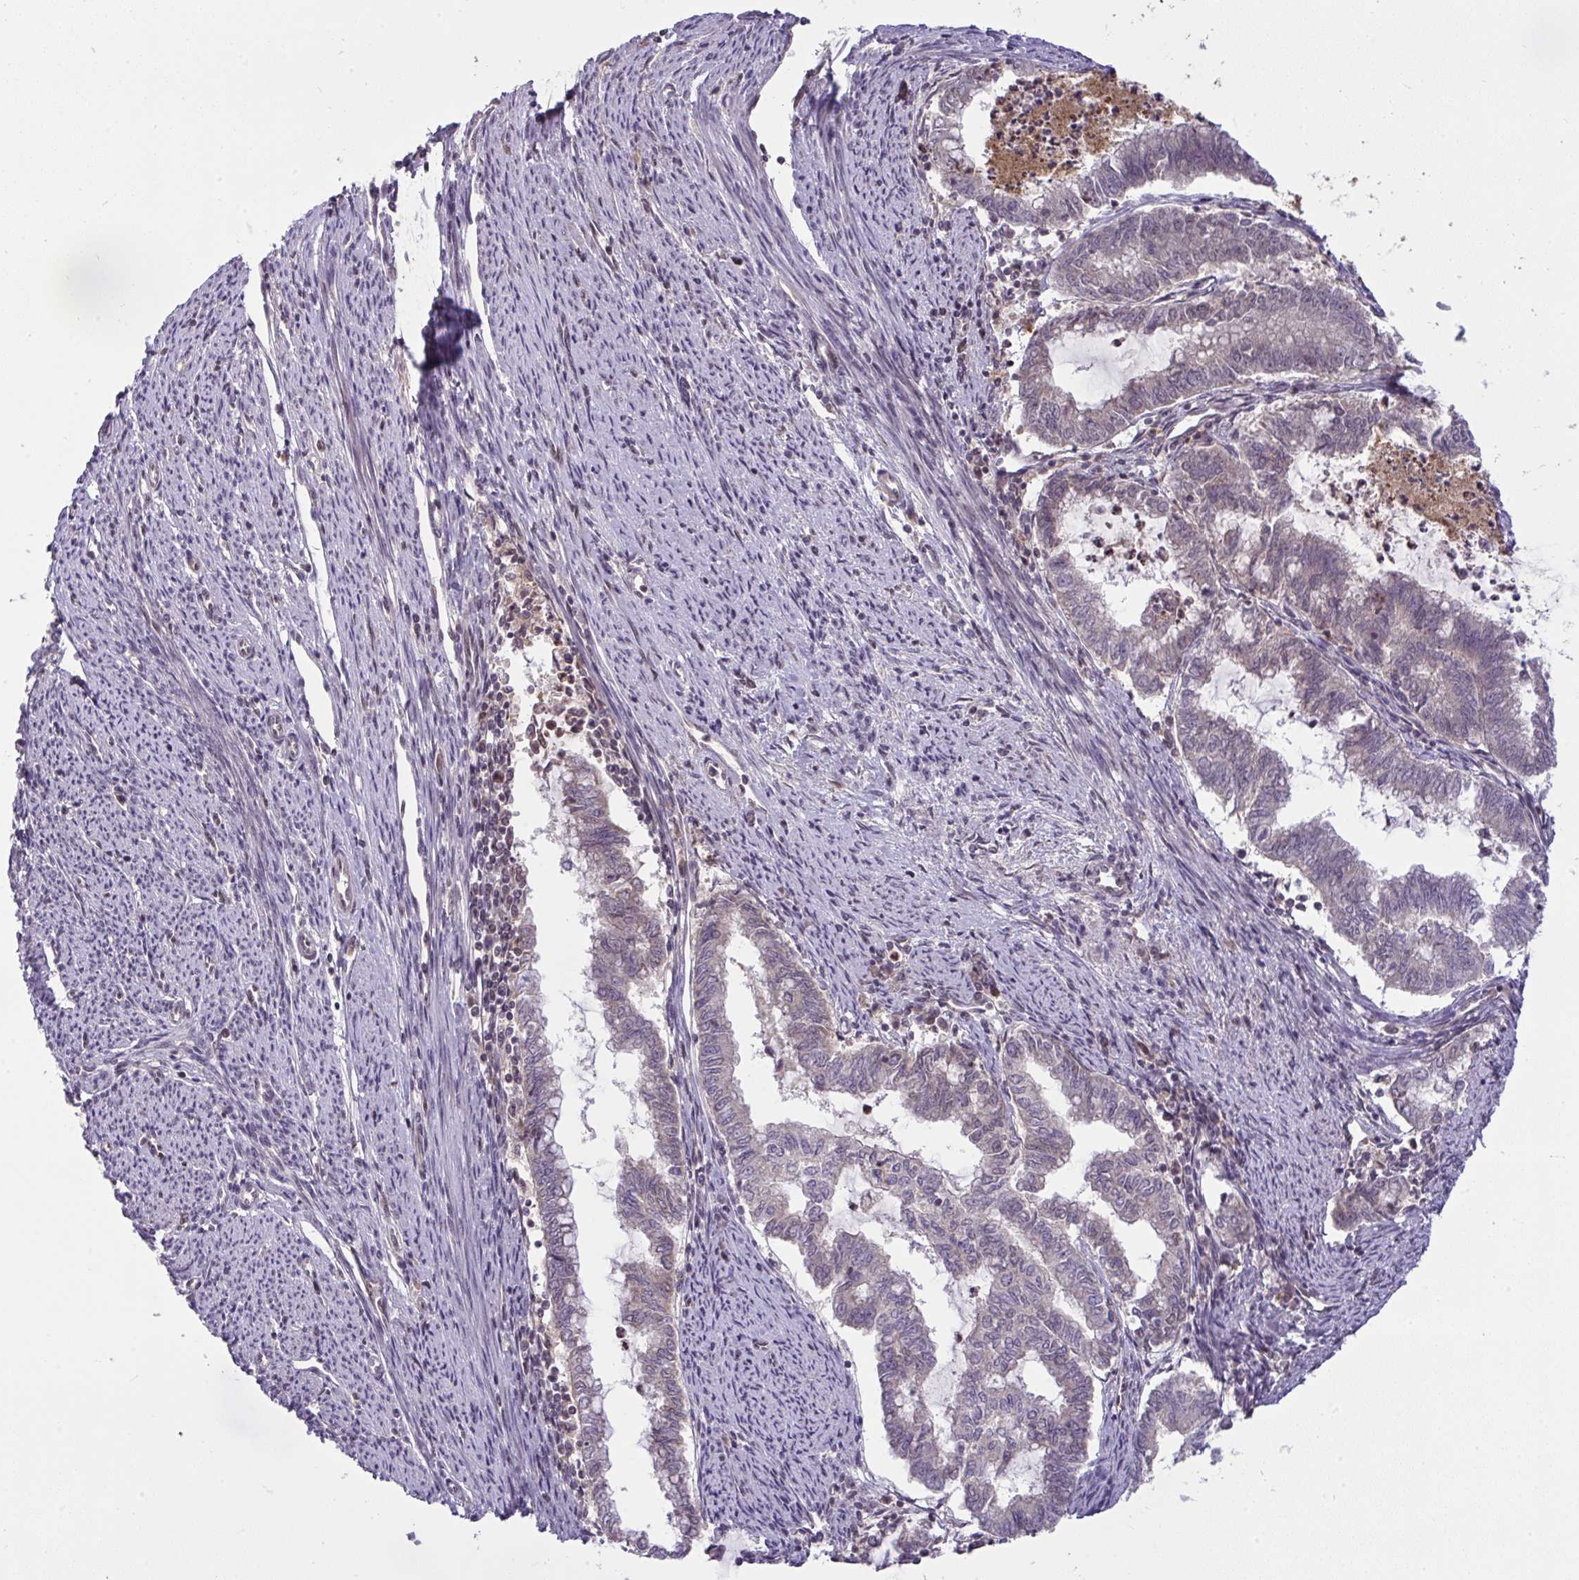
{"staining": {"intensity": "weak", "quantity": "<25%", "location": "cytoplasmic/membranous"}, "tissue": "endometrial cancer", "cell_type": "Tumor cells", "image_type": "cancer", "snomed": [{"axis": "morphology", "description": "Adenocarcinoma, NOS"}, {"axis": "topography", "description": "Endometrium"}], "caption": "IHC micrograph of neoplastic tissue: human endometrial adenocarcinoma stained with DAB reveals no significant protein expression in tumor cells.", "gene": "KLF2", "patient": {"sex": "female", "age": 79}}